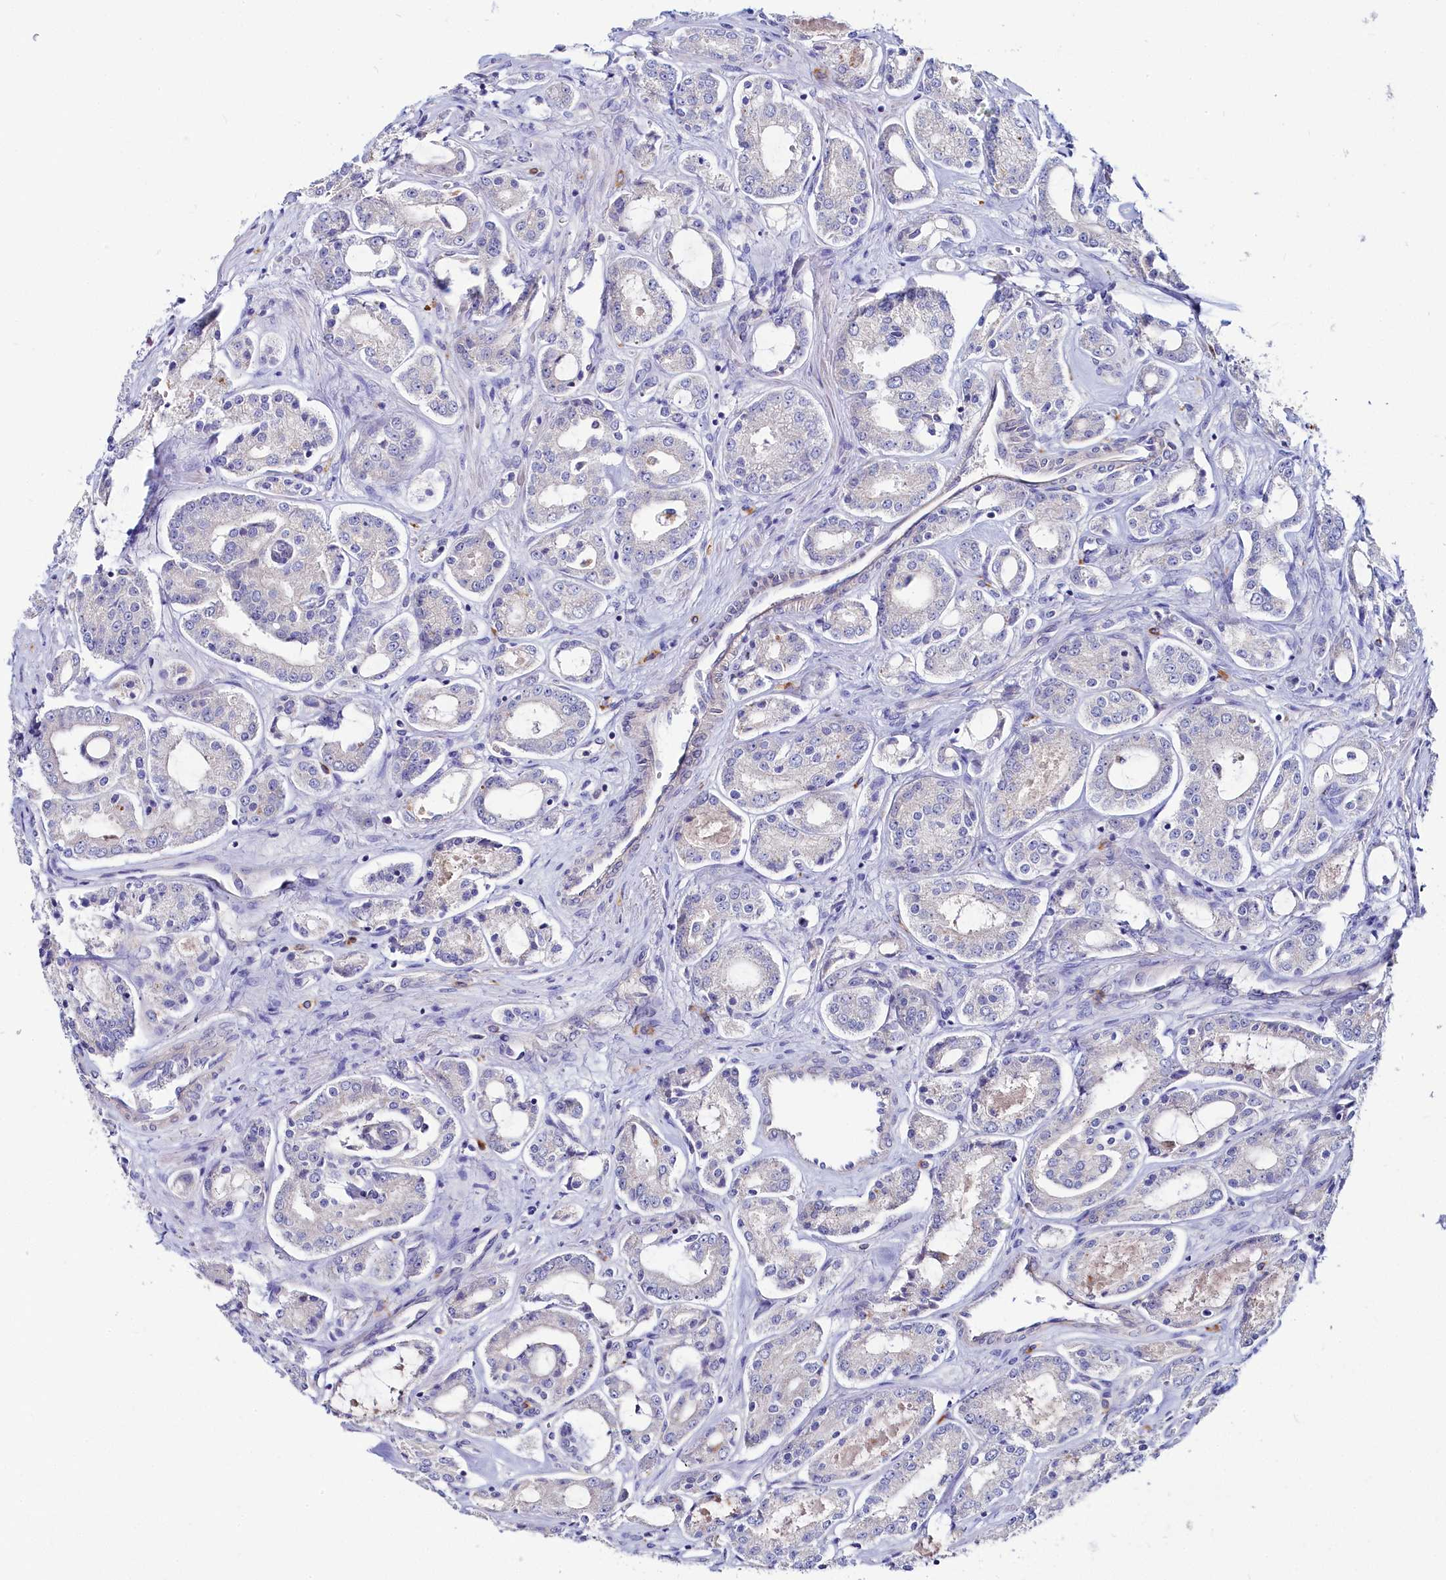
{"staining": {"intensity": "negative", "quantity": "none", "location": "none"}, "tissue": "prostate cancer", "cell_type": "Tumor cells", "image_type": "cancer", "snomed": [{"axis": "morphology", "description": "Adenocarcinoma, Low grade"}, {"axis": "topography", "description": "Prostate"}], "caption": "Immunohistochemical staining of human prostate low-grade adenocarcinoma exhibits no significant positivity in tumor cells. (Brightfield microscopy of DAB (3,3'-diaminobenzidine) IHC at high magnification).", "gene": "ASTE1", "patient": {"sex": "male", "age": 68}}